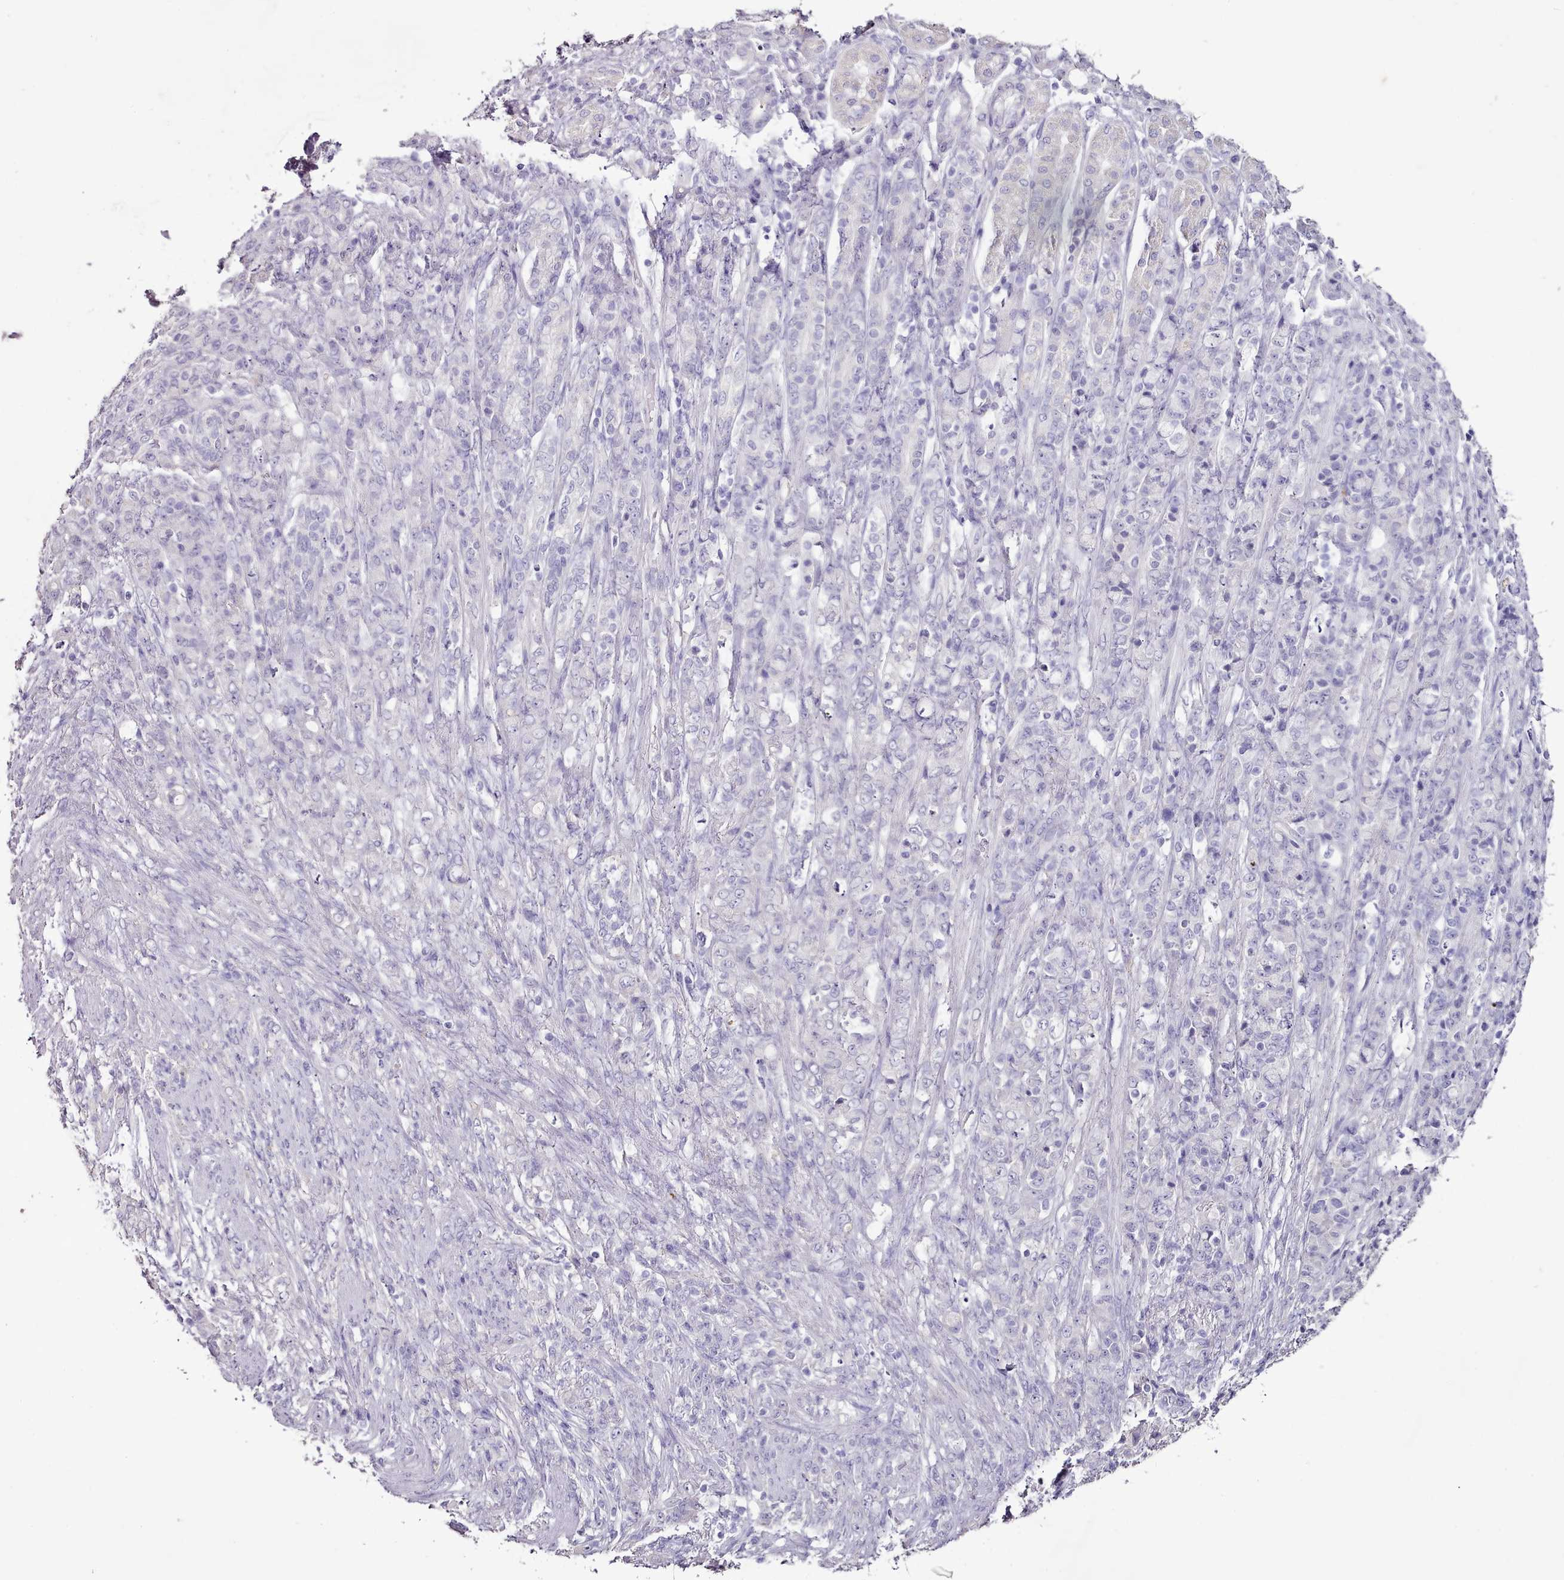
{"staining": {"intensity": "negative", "quantity": "none", "location": "none"}, "tissue": "stomach cancer", "cell_type": "Tumor cells", "image_type": "cancer", "snomed": [{"axis": "morphology", "description": "Adenocarcinoma, NOS"}, {"axis": "topography", "description": "Stomach"}], "caption": "Protein analysis of adenocarcinoma (stomach) shows no significant staining in tumor cells. (Brightfield microscopy of DAB IHC at high magnification).", "gene": "BLOC1S2", "patient": {"sex": "female", "age": 79}}